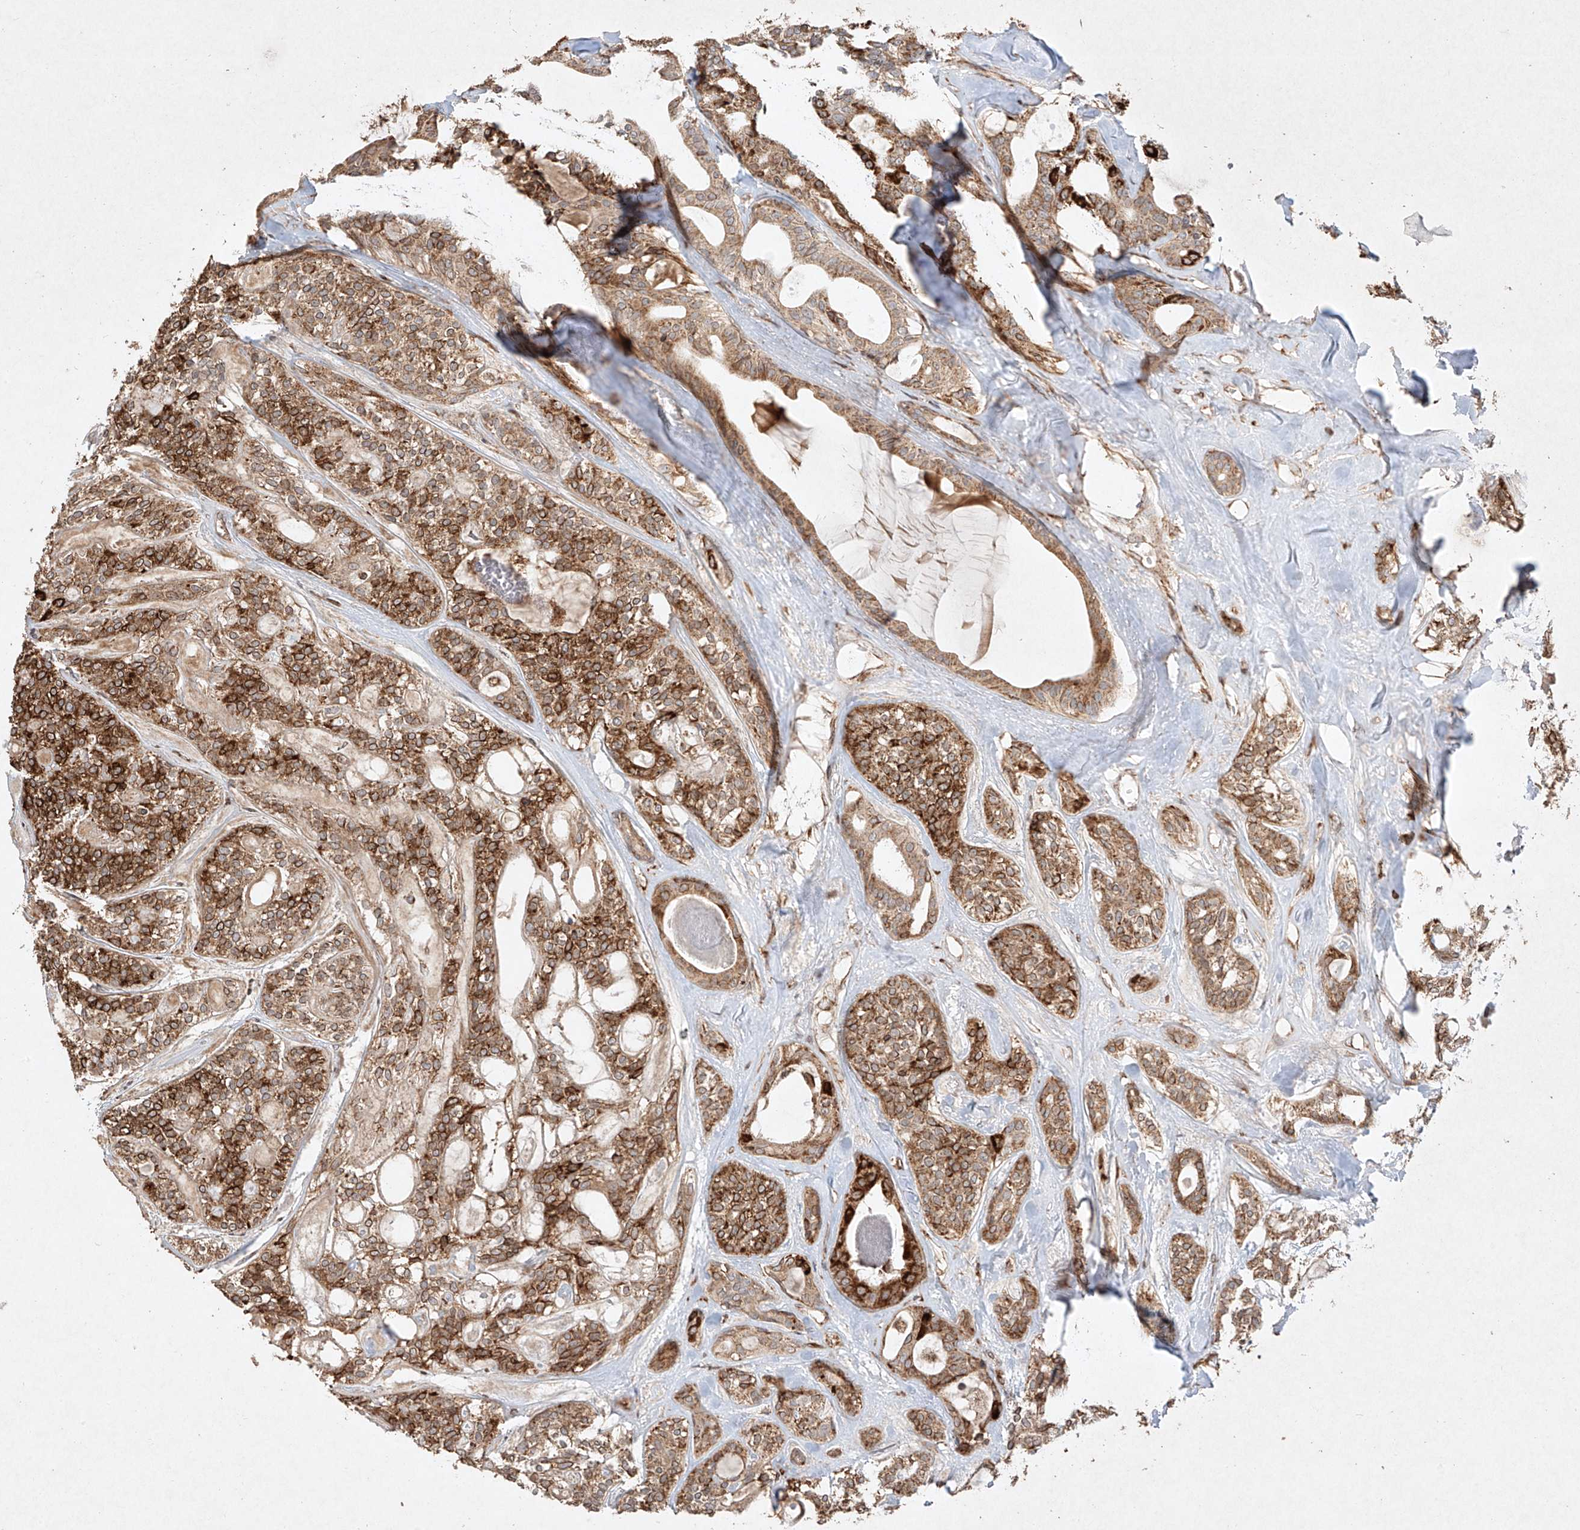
{"staining": {"intensity": "strong", "quantity": ">75%", "location": "cytoplasmic/membranous"}, "tissue": "head and neck cancer", "cell_type": "Tumor cells", "image_type": "cancer", "snomed": [{"axis": "morphology", "description": "Adenocarcinoma, NOS"}, {"axis": "topography", "description": "Head-Neck"}], "caption": "Immunohistochemistry (IHC) micrograph of neoplastic tissue: head and neck cancer stained using immunohistochemistry demonstrates high levels of strong protein expression localized specifically in the cytoplasmic/membranous of tumor cells, appearing as a cytoplasmic/membranous brown color.", "gene": "SEMA3B", "patient": {"sex": "male", "age": 66}}